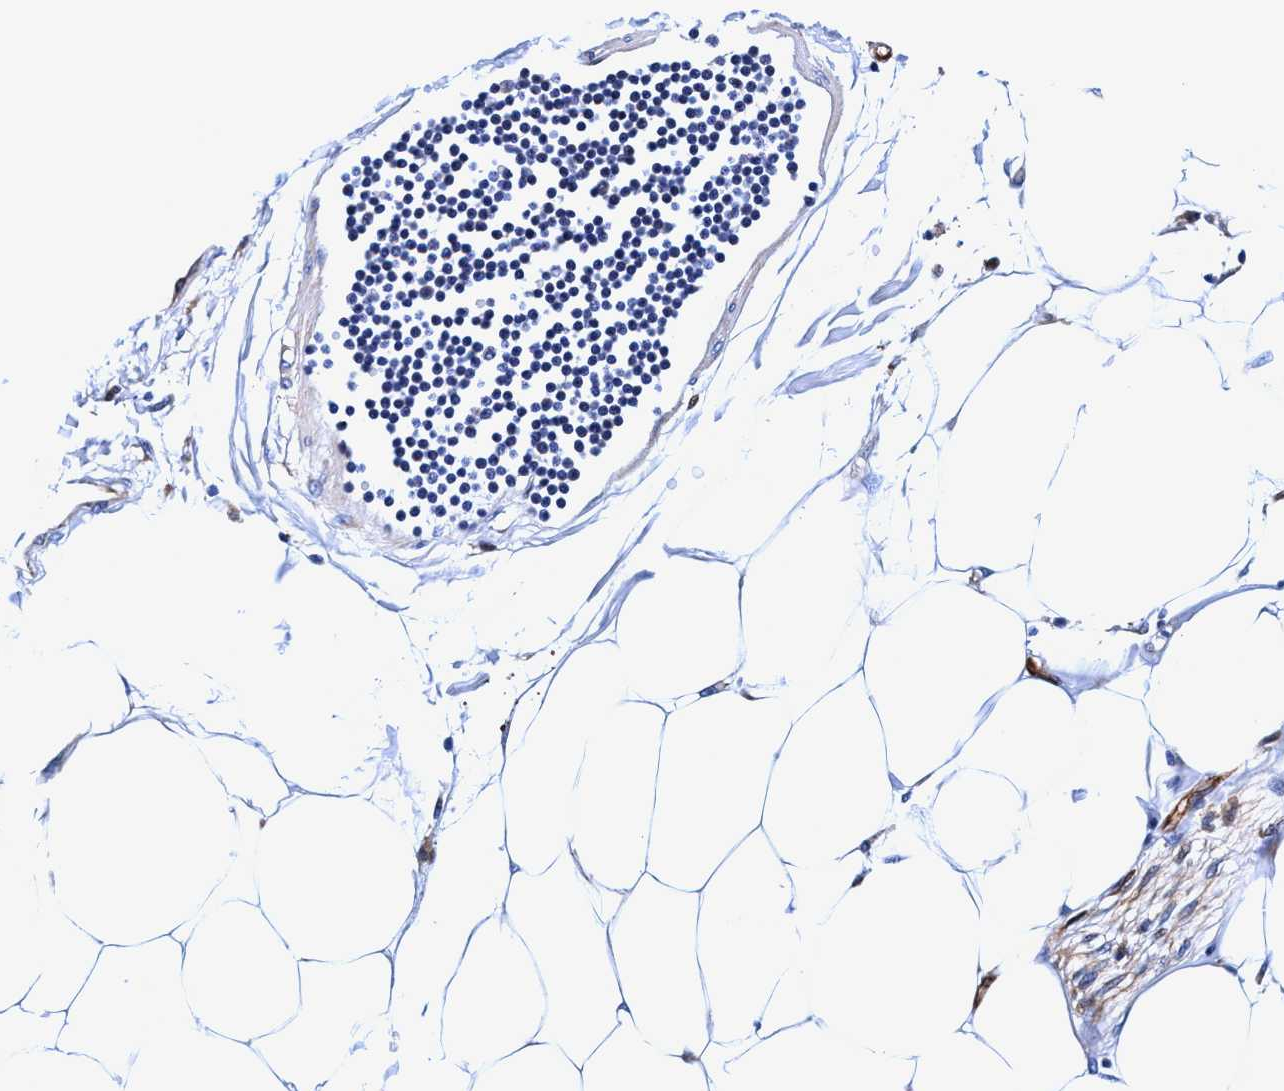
{"staining": {"intensity": "negative", "quantity": "none", "location": "none"}, "tissue": "adipose tissue", "cell_type": "Adipocytes", "image_type": "normal", "snomed": [{"axis": "morphology", "description": "Normal tissue, NOS"}, {"axis": "morphology", "description": "Adenocarcinoma, NOS"}, {"axis": "topography", "description": "Colon"}, {"axis": "topography", "description": "Peripheral nerve tissue"}], "caption": "High magnification brightfield microscopy of normal adipose tissue stained with DAB (brown) and counterstained with hematoxylin (blue): adipocytes show no significant expression. (Stains: DAB IHC with hematoxylin counter stain, Microscopy: brightfield microscopy at high magnification).", "gene": "UBALD2", "patient": {"sex": "male", "age": 14}}